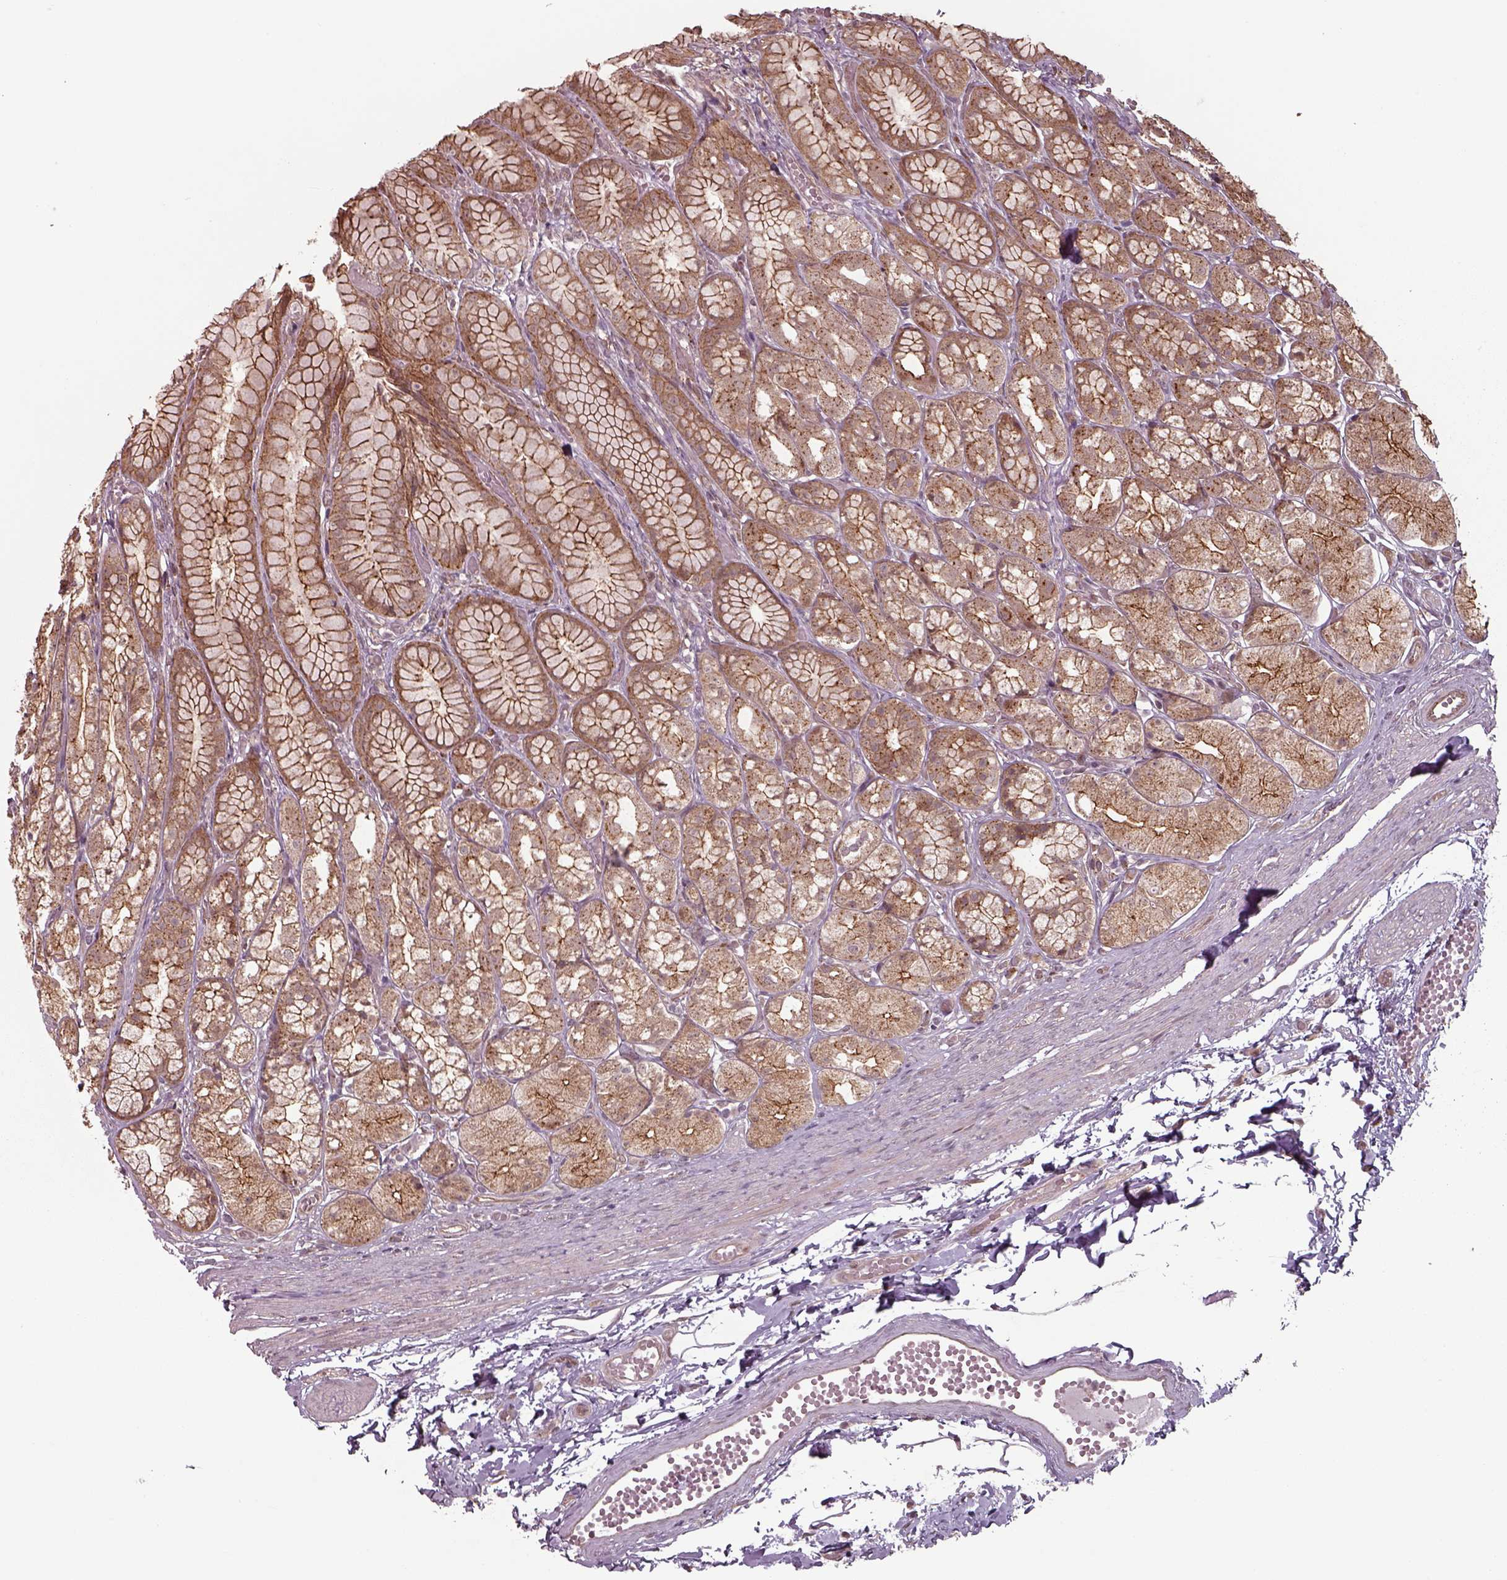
{"staining": {"intensity": "moderate", "quantity": ">75%", "location": "cytoplasmic/membranous"}, "tissue": "stomach", "cell_type": "Glandular cells", "image_type": "normal", "snomed": [{"axis": "morphology", "description": "Normal tissue, NOS"}, {"axis": "topography", "description": "Stomach"}], "caption": "Unremarkable stomach shows moderate cytoplasmic/membranous expression in about >75% of glandular cells, visualized by immunohistochemistry.", "gene": "CHMP3", "patient": {"sex": "male", "age": 70}}